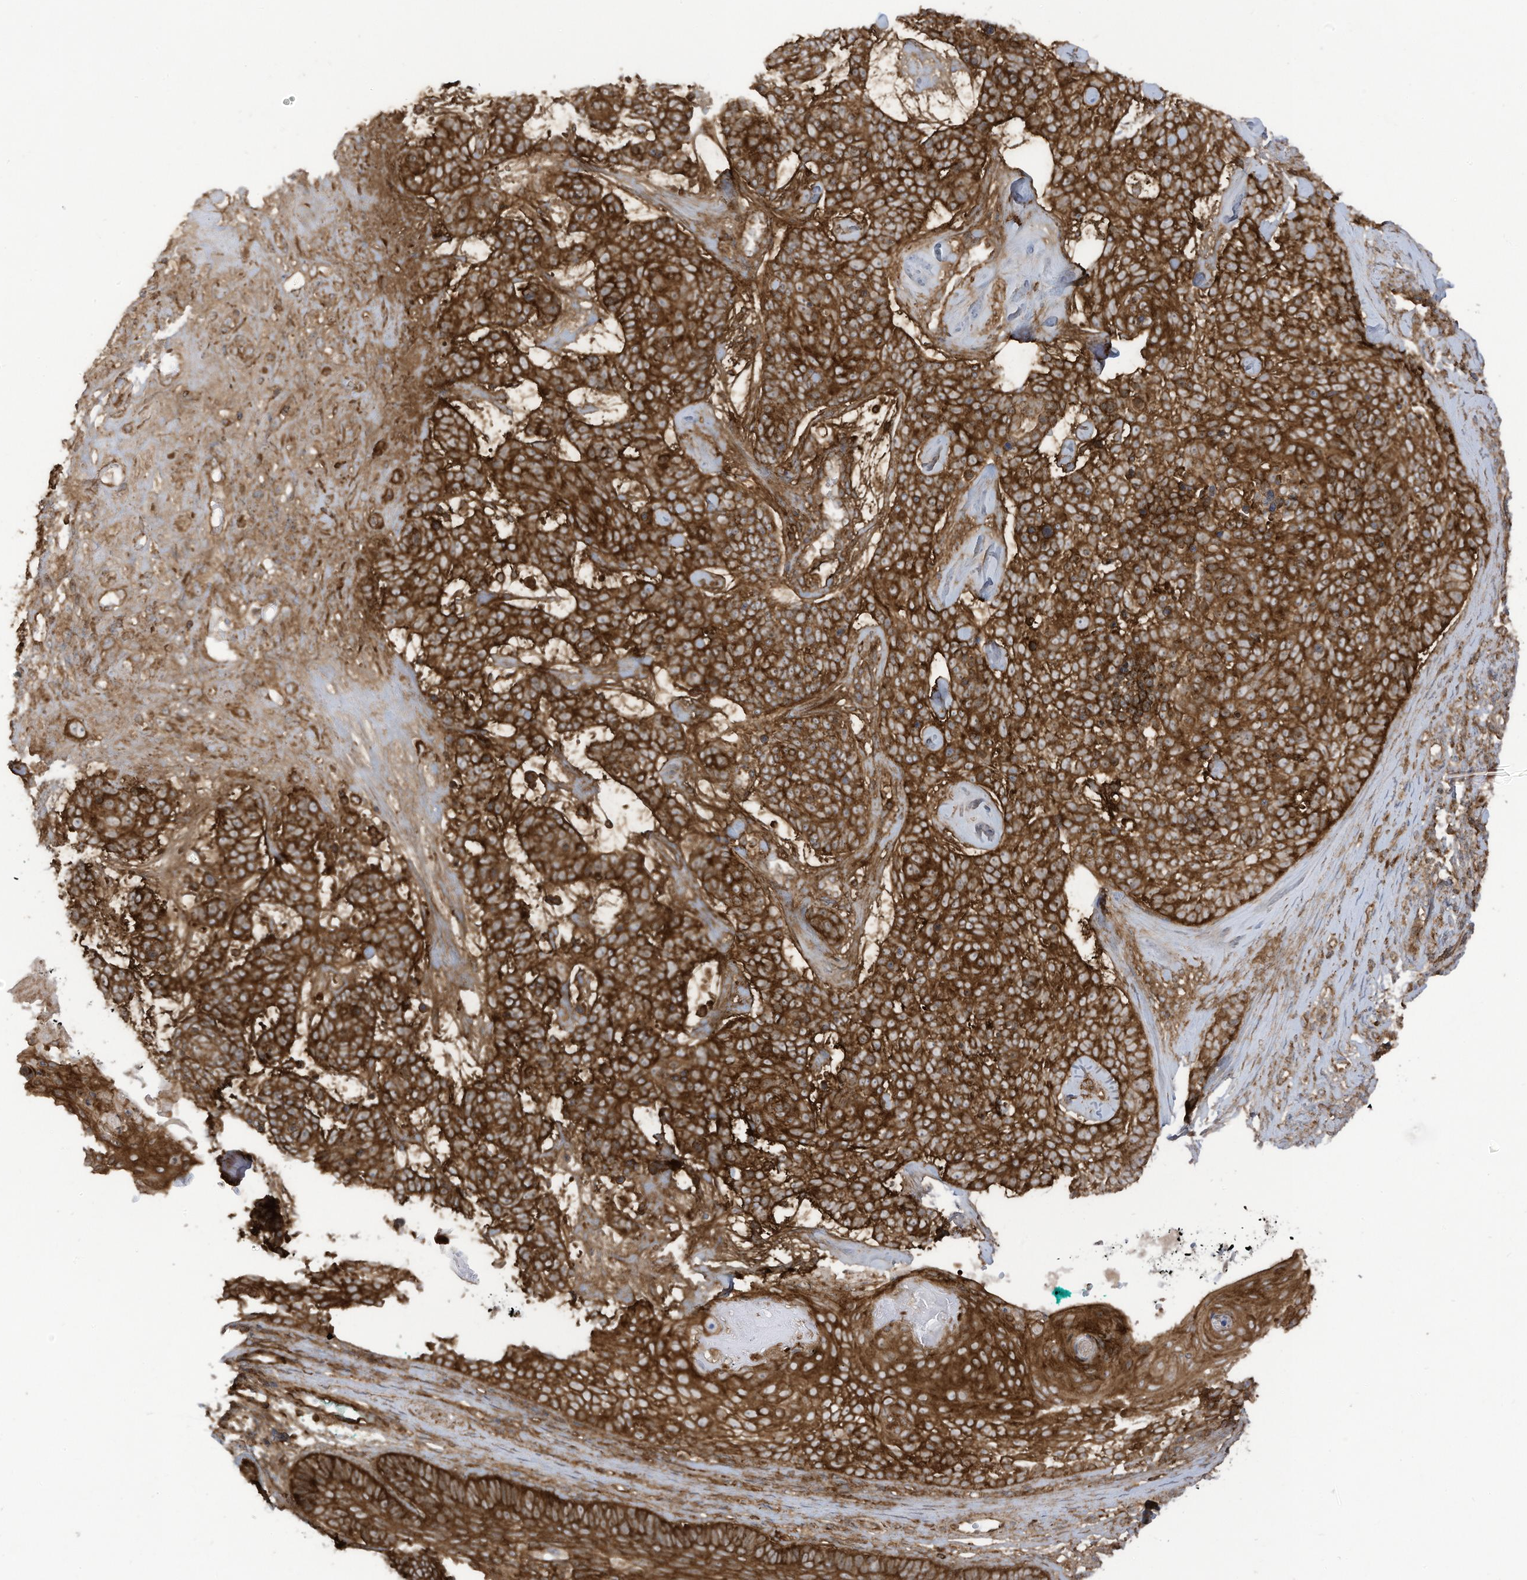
{"staining": {"intensity": "strong", "quantity": ">75%", "location": "cytoplasmic/membranous"}, "tissue": "skin cancer", "cell_type": "Tumor cells", "image_type": "cancer", "snomed": [{"axis": "morphology", "description": "Basal cell carcinoma"}, {"axis": "topography", "description": "Skin"}], "caption": "Immunohistochemistry (IHC) micrograph of neoplastic tissue: human skin cancer stained using IHC reveals high levels of strong protein expression localized specifically in the cytoplasmic/membranous of tumor cells, appearing as a cytoplasmic/membranous brown color.", "gene": "REPS1", "patient": {"sex": "female", "age": 81}}